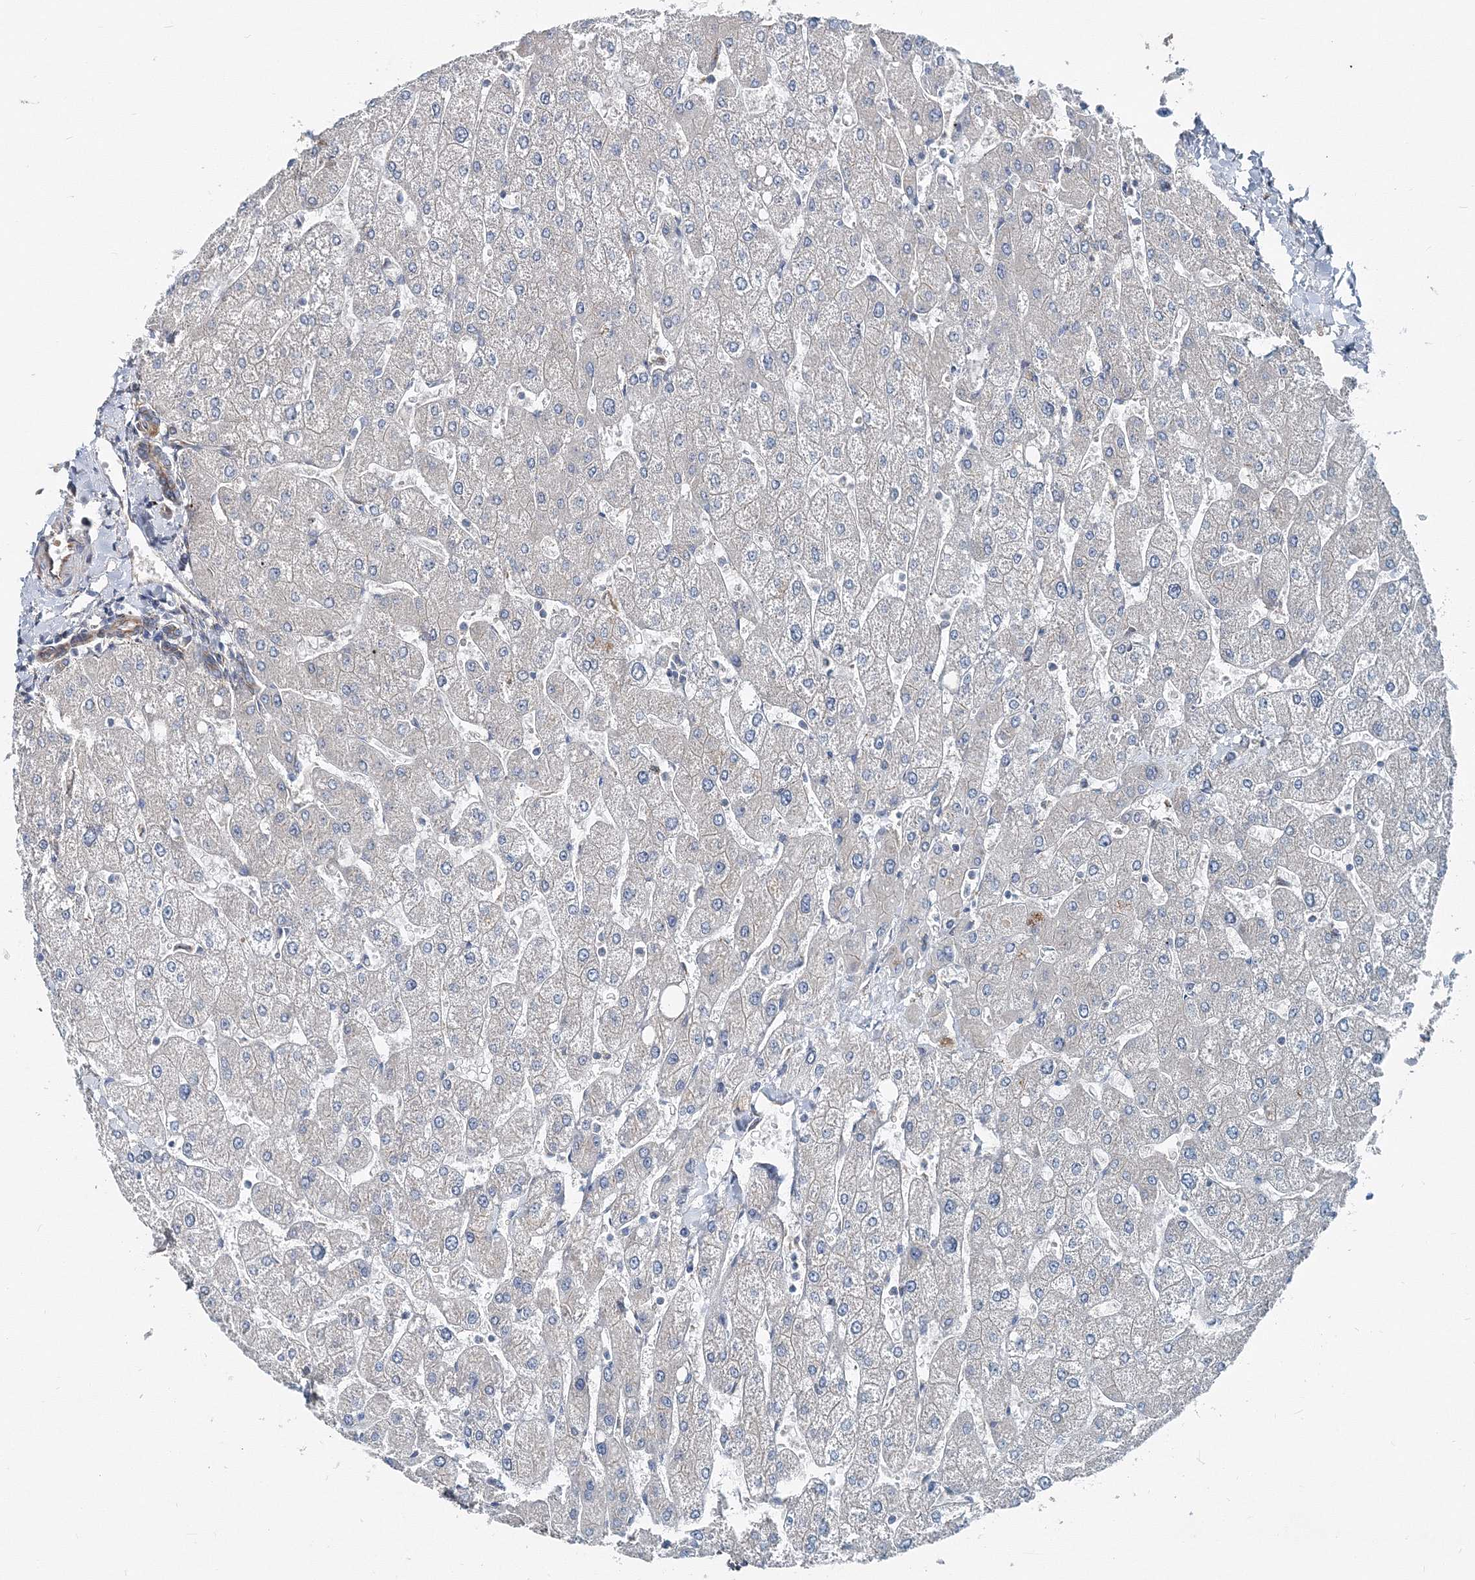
{"staining": {"intensity": "negative", "quantity": "none", "location": "none"}, "tissue": "liver", "cell_type": "Cholangiocytes", "image_type": "normal", "snomed": [{"axis": "morphology", "description": "Normal tissue, NOS"}, {"axis": "topography", "description": "Liver"}], "caption": "An immunohistochemistry (IHC) photomicrograph of normal liver is shown. There is no staining in cholangiocytes of liver.", "gene": "MPHOSPH9", "patient": {"sex": "male", "age": 55}}